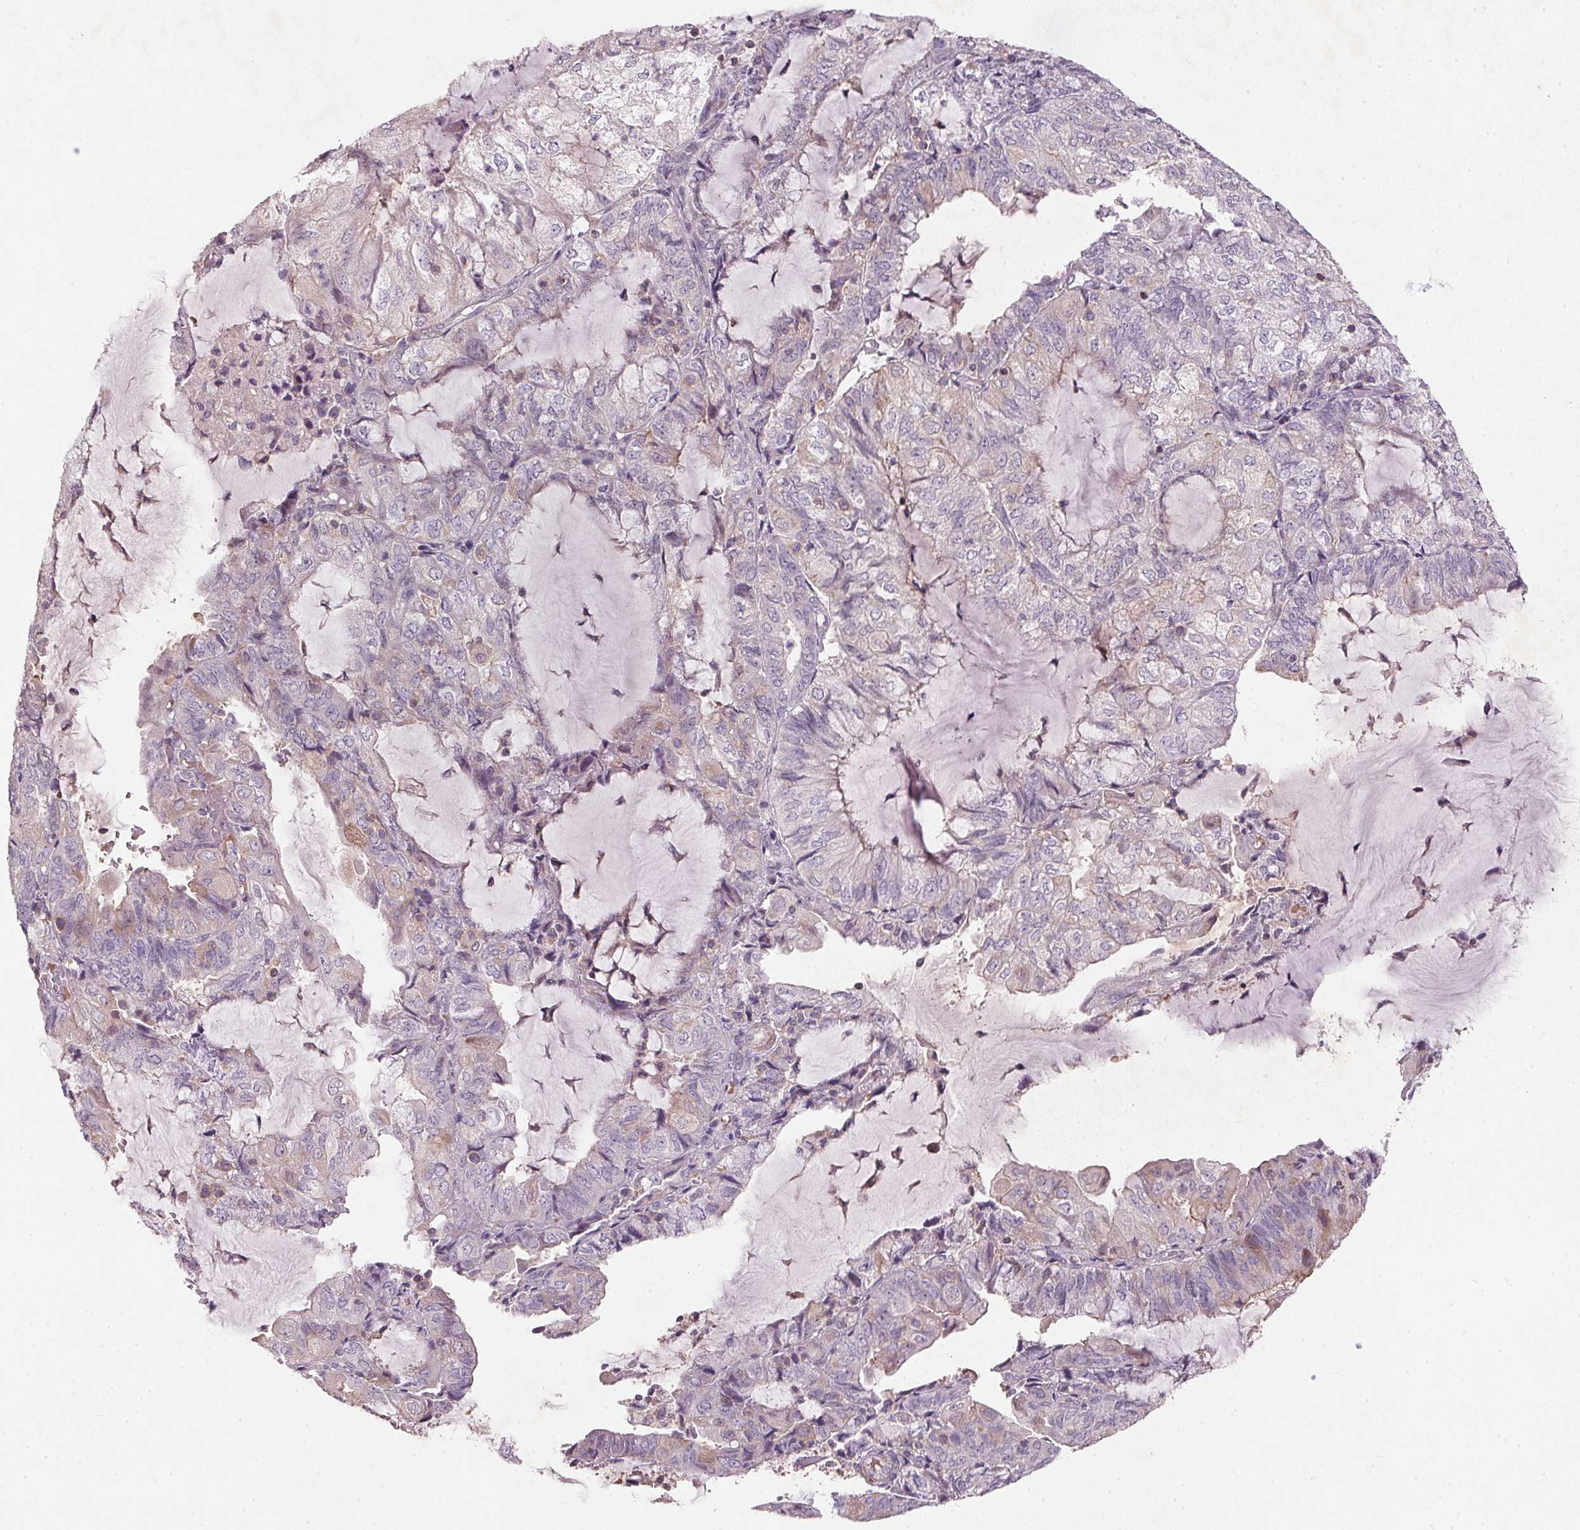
{"staining": {"intensity": "weak", "quantity": "<25%", "location": "cytoplasmic/membranous"}, "tissue": "endometrial cancer", "cell_type": "Tumor cells", "image_type": "cancer", "snomed": [{"axis": "morphology", "description": "Adenocarcinoma, NOS"}, {"axis": "topography", "description": "Endometrium"}], "caption": "Tumor cells are negative for brown protein staining in endometrial cancer (adenocarcinoma).", "gene": "KCNK15", "patient": {"sex": "female", "age": 81}}